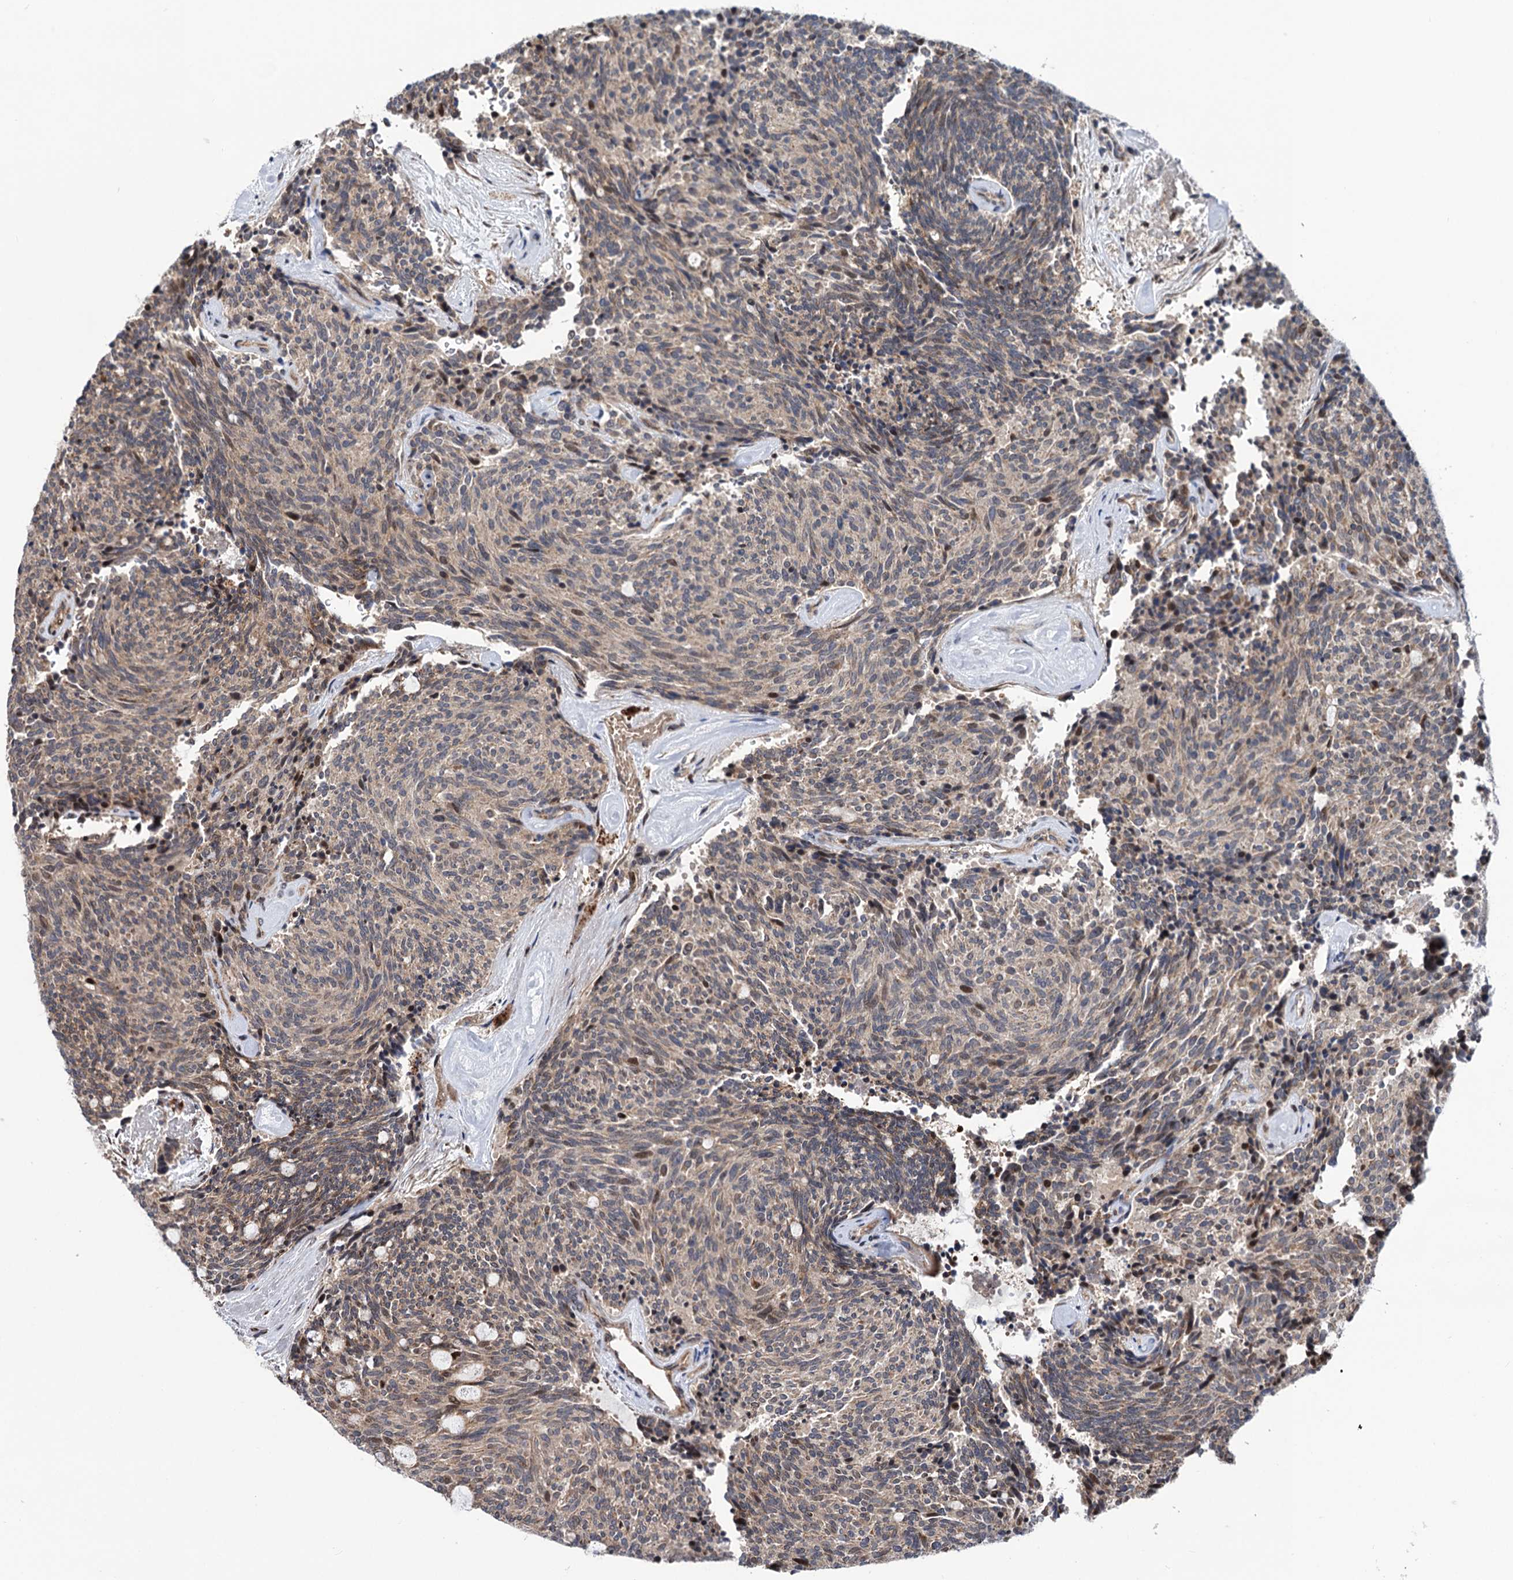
{"staining": {"intensity": "weak", "quantity": ">75%", "location": "cytoplasmic/membranous"}, "tissue": "carcinoid", "cell_type": "Tumor cells", "image_type": "cancer", "snomed": [{"axis": "morphology", "description": "Carcinoid, malignant, NOS"}, {"axis": "topography", "description": "Pancreas"}], "caption": "Immunohistochemical staining of human malignant carcinoid reveals low levels of weak cytoplasmic/membranous protein positivity in approximately >75% of tumor cells. The protein of interest is shown in brown color, while the nuclei are stained blue.", "gene": "UBR1", "patient": {"sex": "female", "age": 54}}